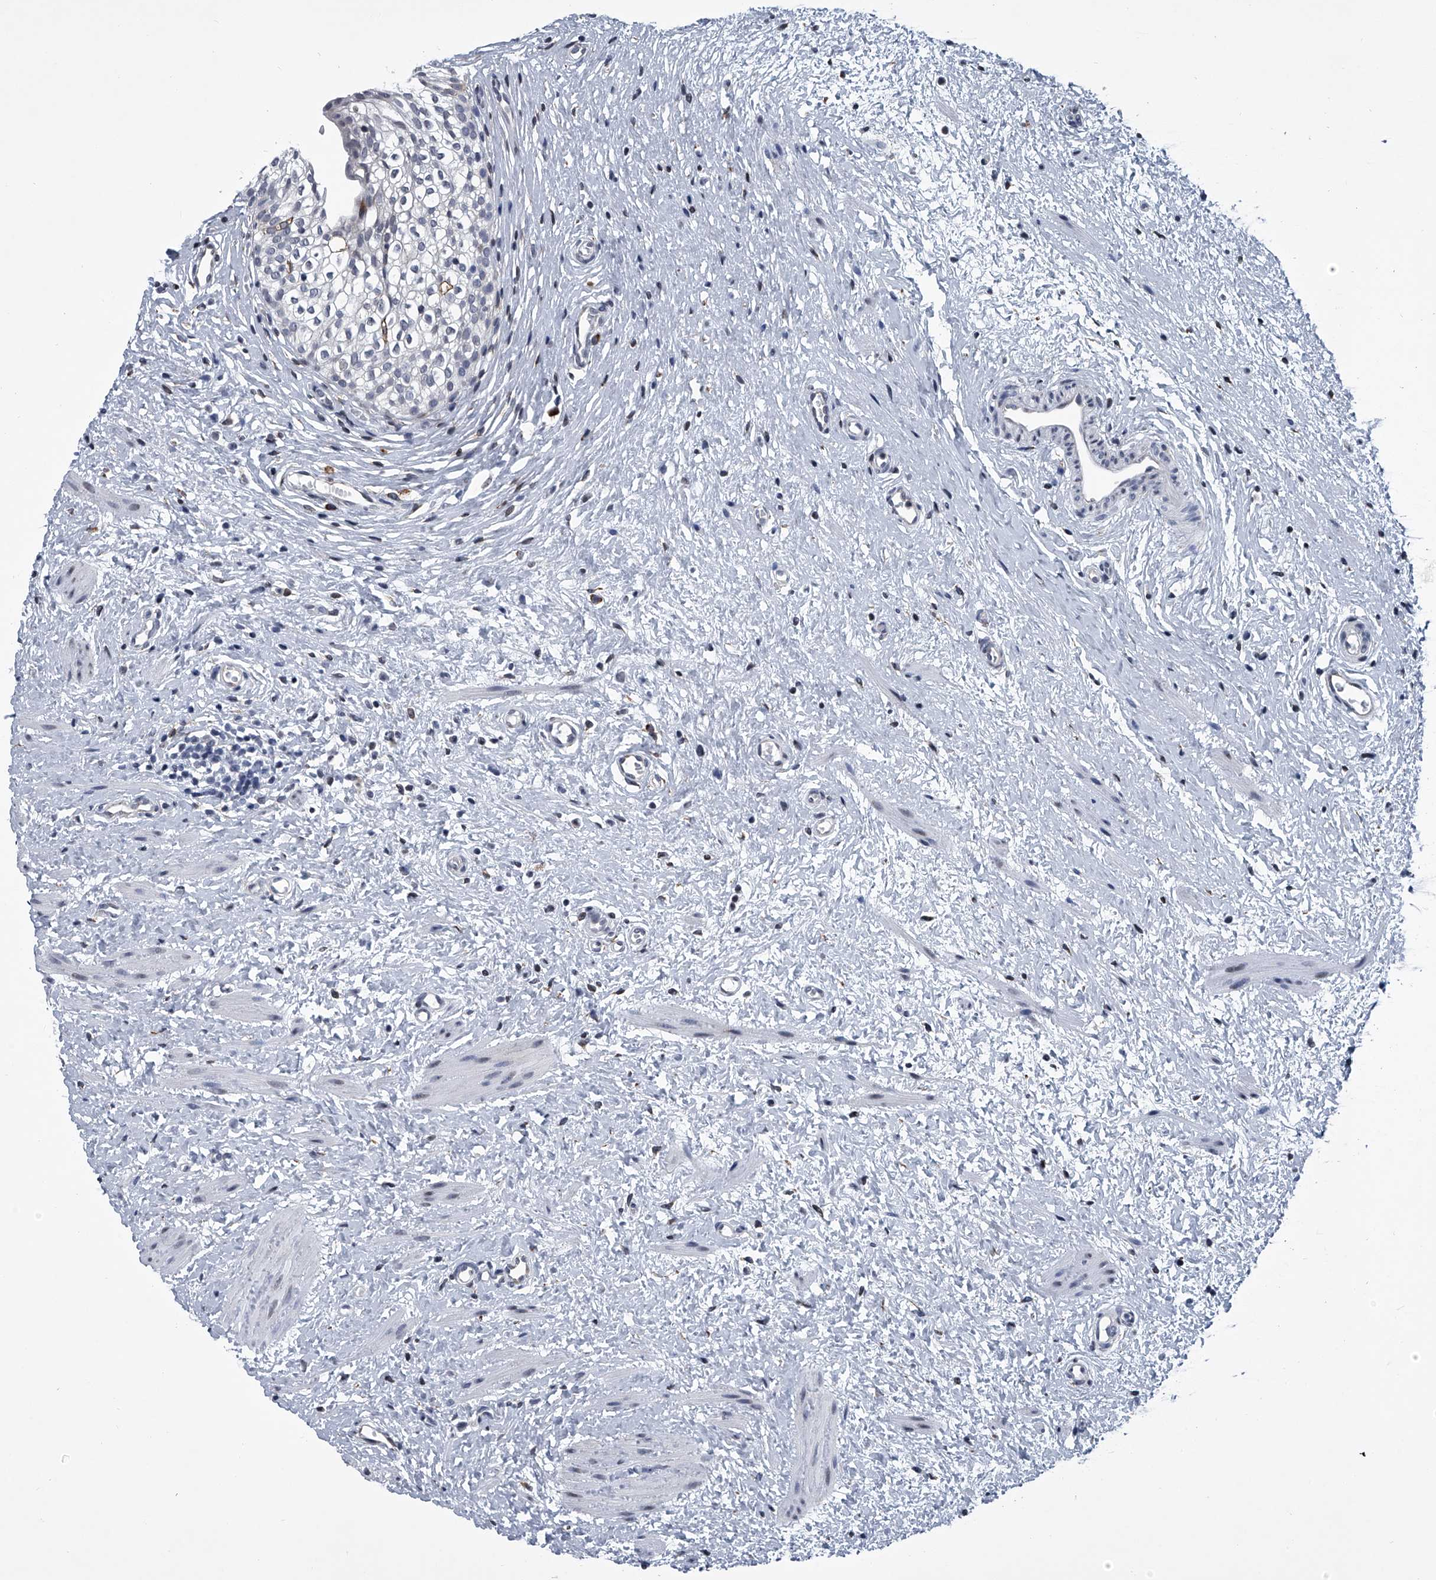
{"staining": {"intensity": "negative", "quantity": "none", "location": "none"}, "tissue": "urinary bladder", "cell_type": "Urothelial cells", "image_type": "normal", "snomed": [{"axis": "morphology", "description": "Normal tissue, NOS"}, {"axis": "topography", "description": "Urinary bladder"}], "caption": "Protein analysis of benign urinary bladder exhibits no significant positivity in urothelial cells. Brightfield microscopy of immunohistochemistry (IHC) stained with DAB (3,3'-diaminobenzidine) (brown) and hematoxylin (blue), captured at high magnification.", "gene": "PPP2R5D", "patient": {"sex": "male", "age": 1}}